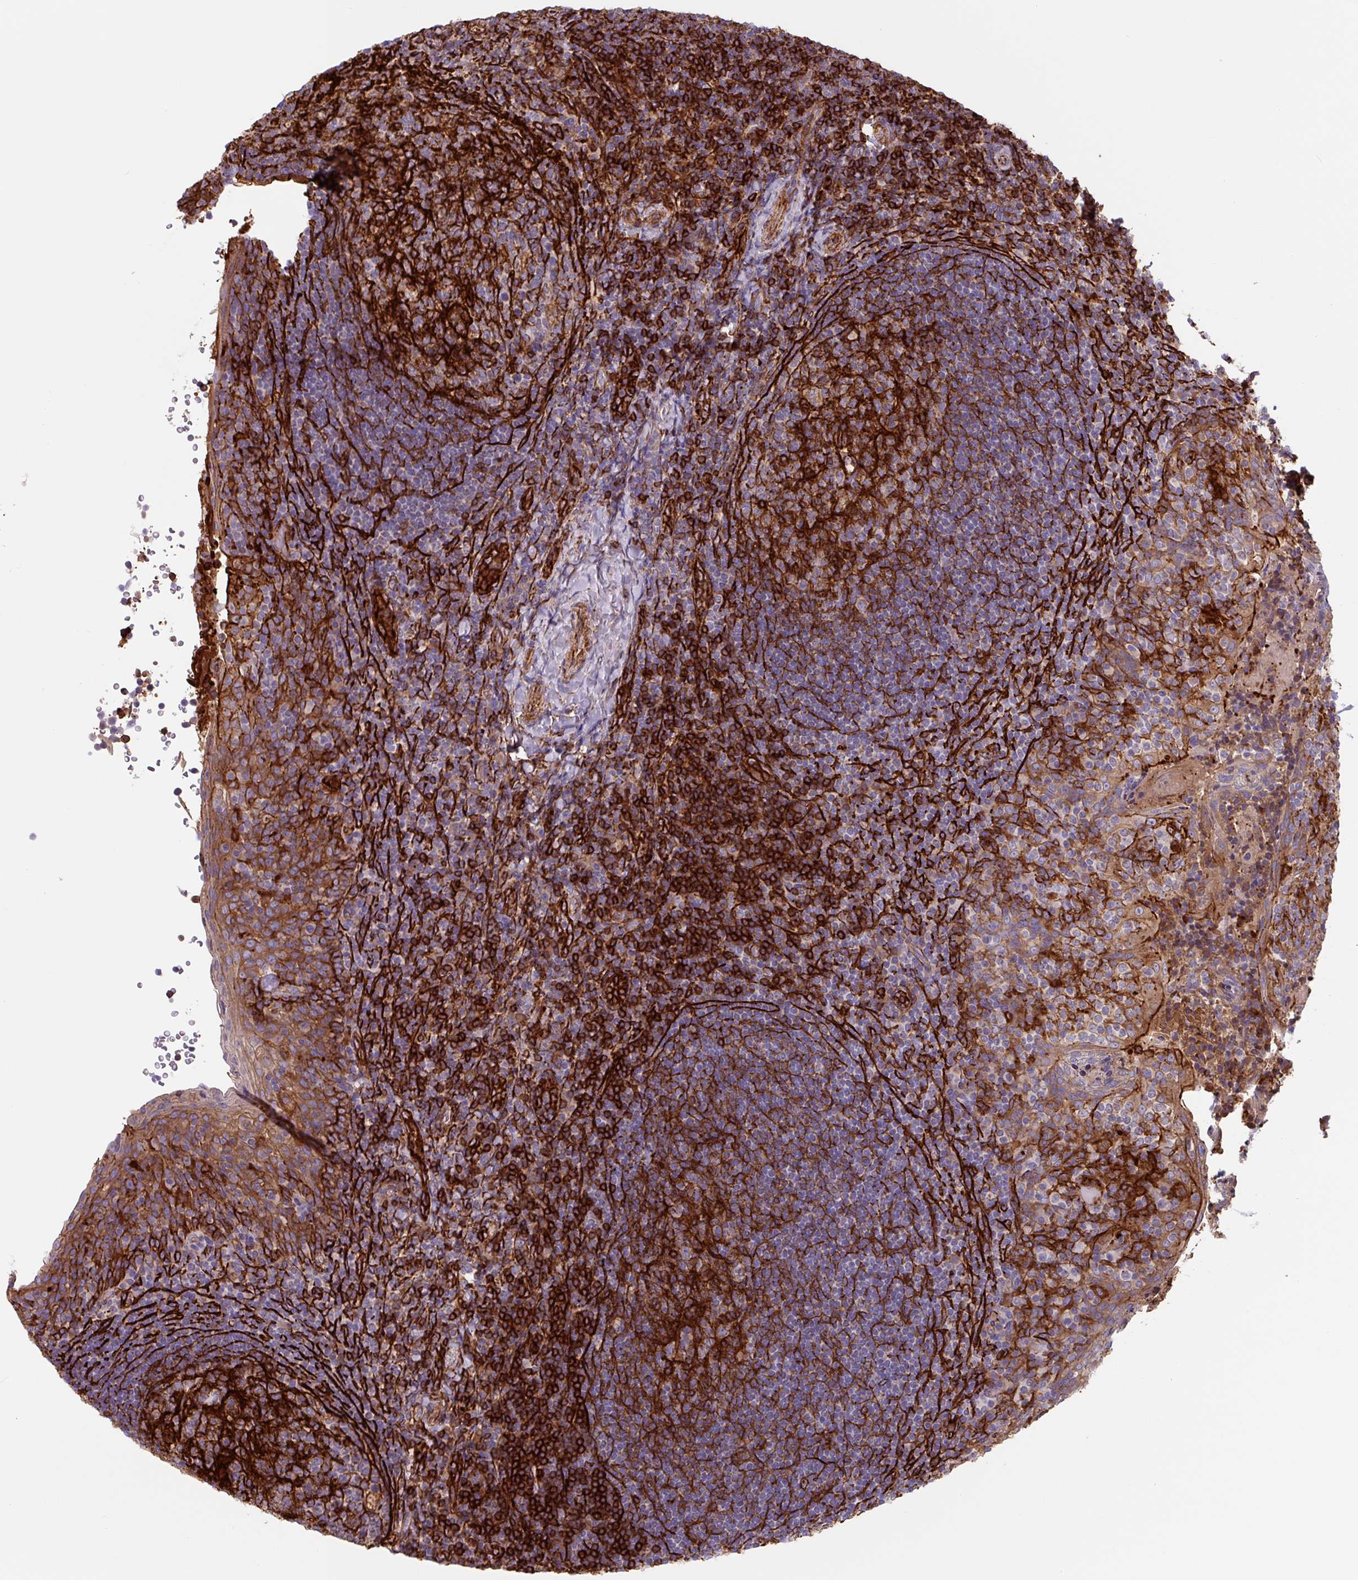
{"staining": {"intensity": "strong", "quantity": "<25%", "location": "cytoplasmic/membranous"}, "tissue": "tonsil", "cell_type": "Germinal center cells", "image_type": "normal", "snomed": [{"axis": "morphology", "description": "Normal tissue, NOS"}, {"axis": "topography", "description": "Tonsil"}], "caption": "Germinal center cells display medium levels of strong cytoplasmic/membranous staining in about <25% of cells in benign human tonsil.", "gene": "DHFR2", "patient": {"sex": "female", "age": 10}}